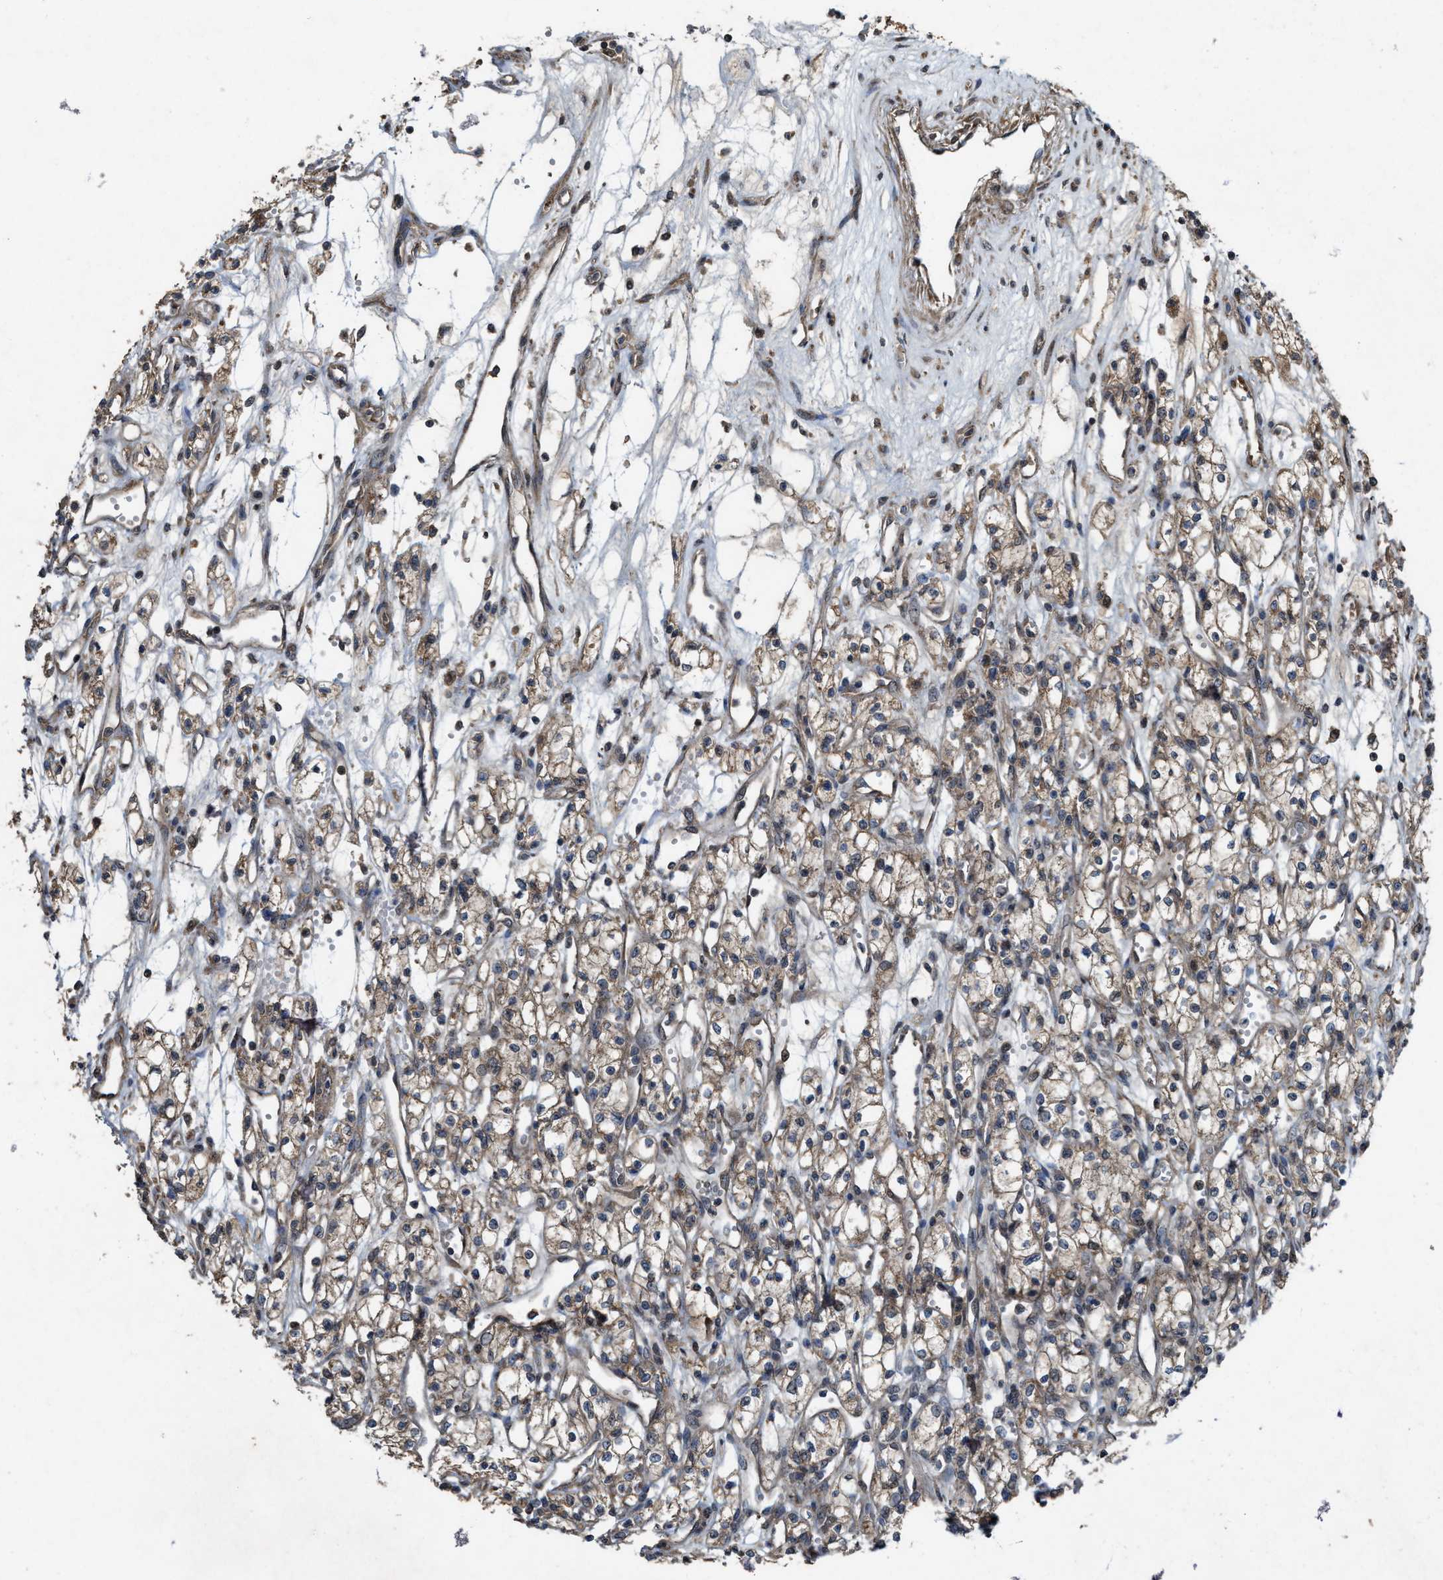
{"staining": {"intensity": "weak", "quantity": ">75%", "location": "cytoplasmic/membranous"}, "tissue": "renal cancer", "cell_type": "Tumor cells", "image_type": "cancer", "snomed": [{"axis": "morphology", "description": "Adenocarcinoma, NOS"}, {"axis": "topography", "description": "Kidney"}], "caption": "Immunohistochemistry (IHC) (DAB) staining of renal cancer shows weak cytoplasmic/membranous protein staining in approximately >75% of tumor cells. (DAB (3,3'-diaminobenzidine) = brown stain, brightfield microscopy at high magnification).", "gene": "PDP2", "patient": {"sex": "male", "age": 59}}